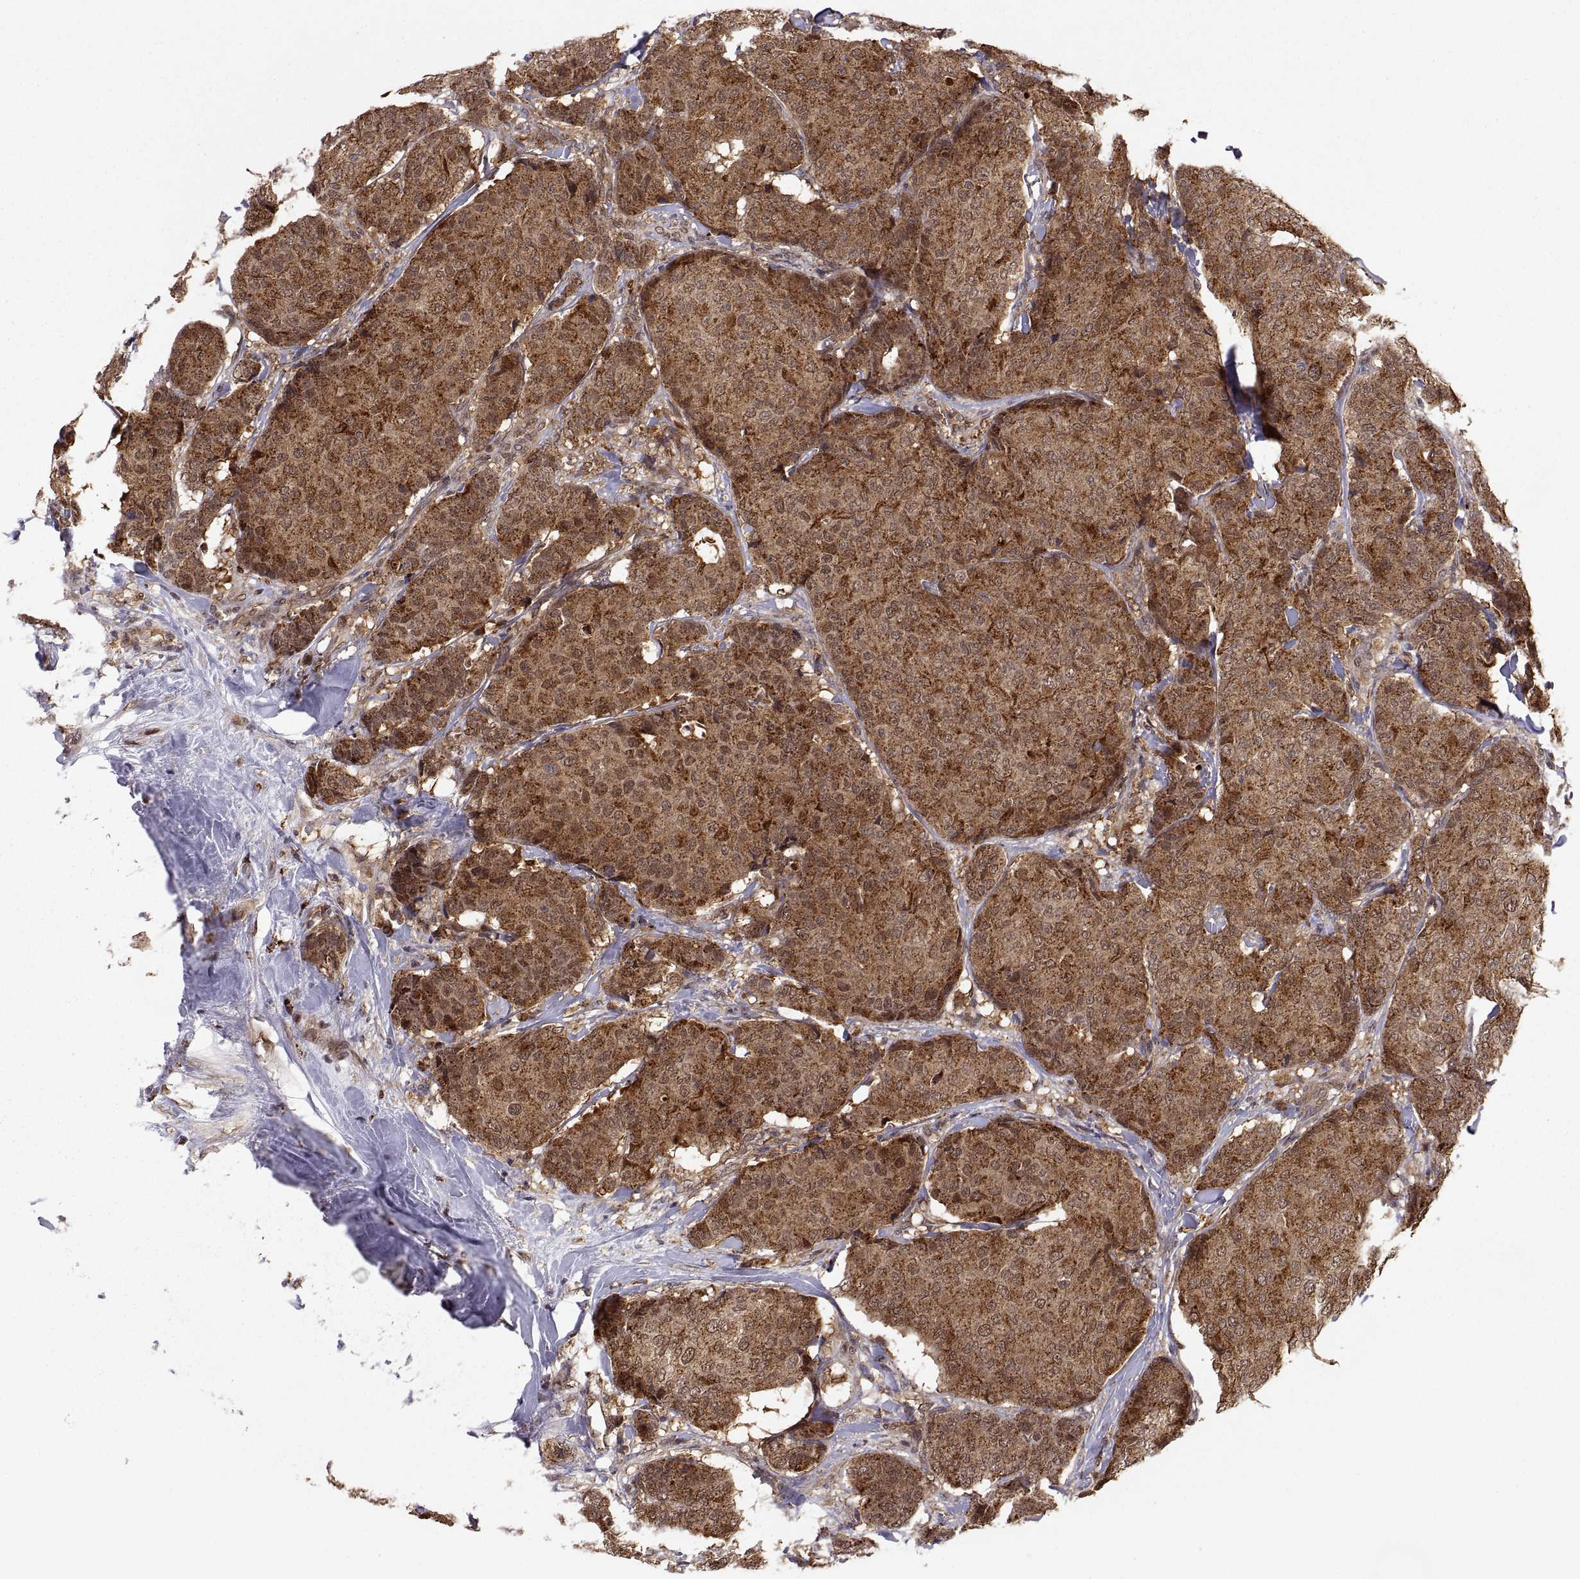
{"staining": {"intensity": "strong", "quantity": ">75%", "location": "cytoplasmic/membranous,nuclear"}, "tissue": "breast cancer", "cell_type": "Tumor cells", "image_type": "cancer", "snomed": [{"axis": "morphology", "description": "Duct carcinoma"}, {"axis": "topography", "description": "Breast"}], "caption": "A high amount of strong cytoplasmic/membranous and nuclear positivity is present in approximately >75% of tumor cells in breast intraductal carcinoma tissue.", "gene": "PSMC2", "patient": {"sex": "female", "age": 75}}